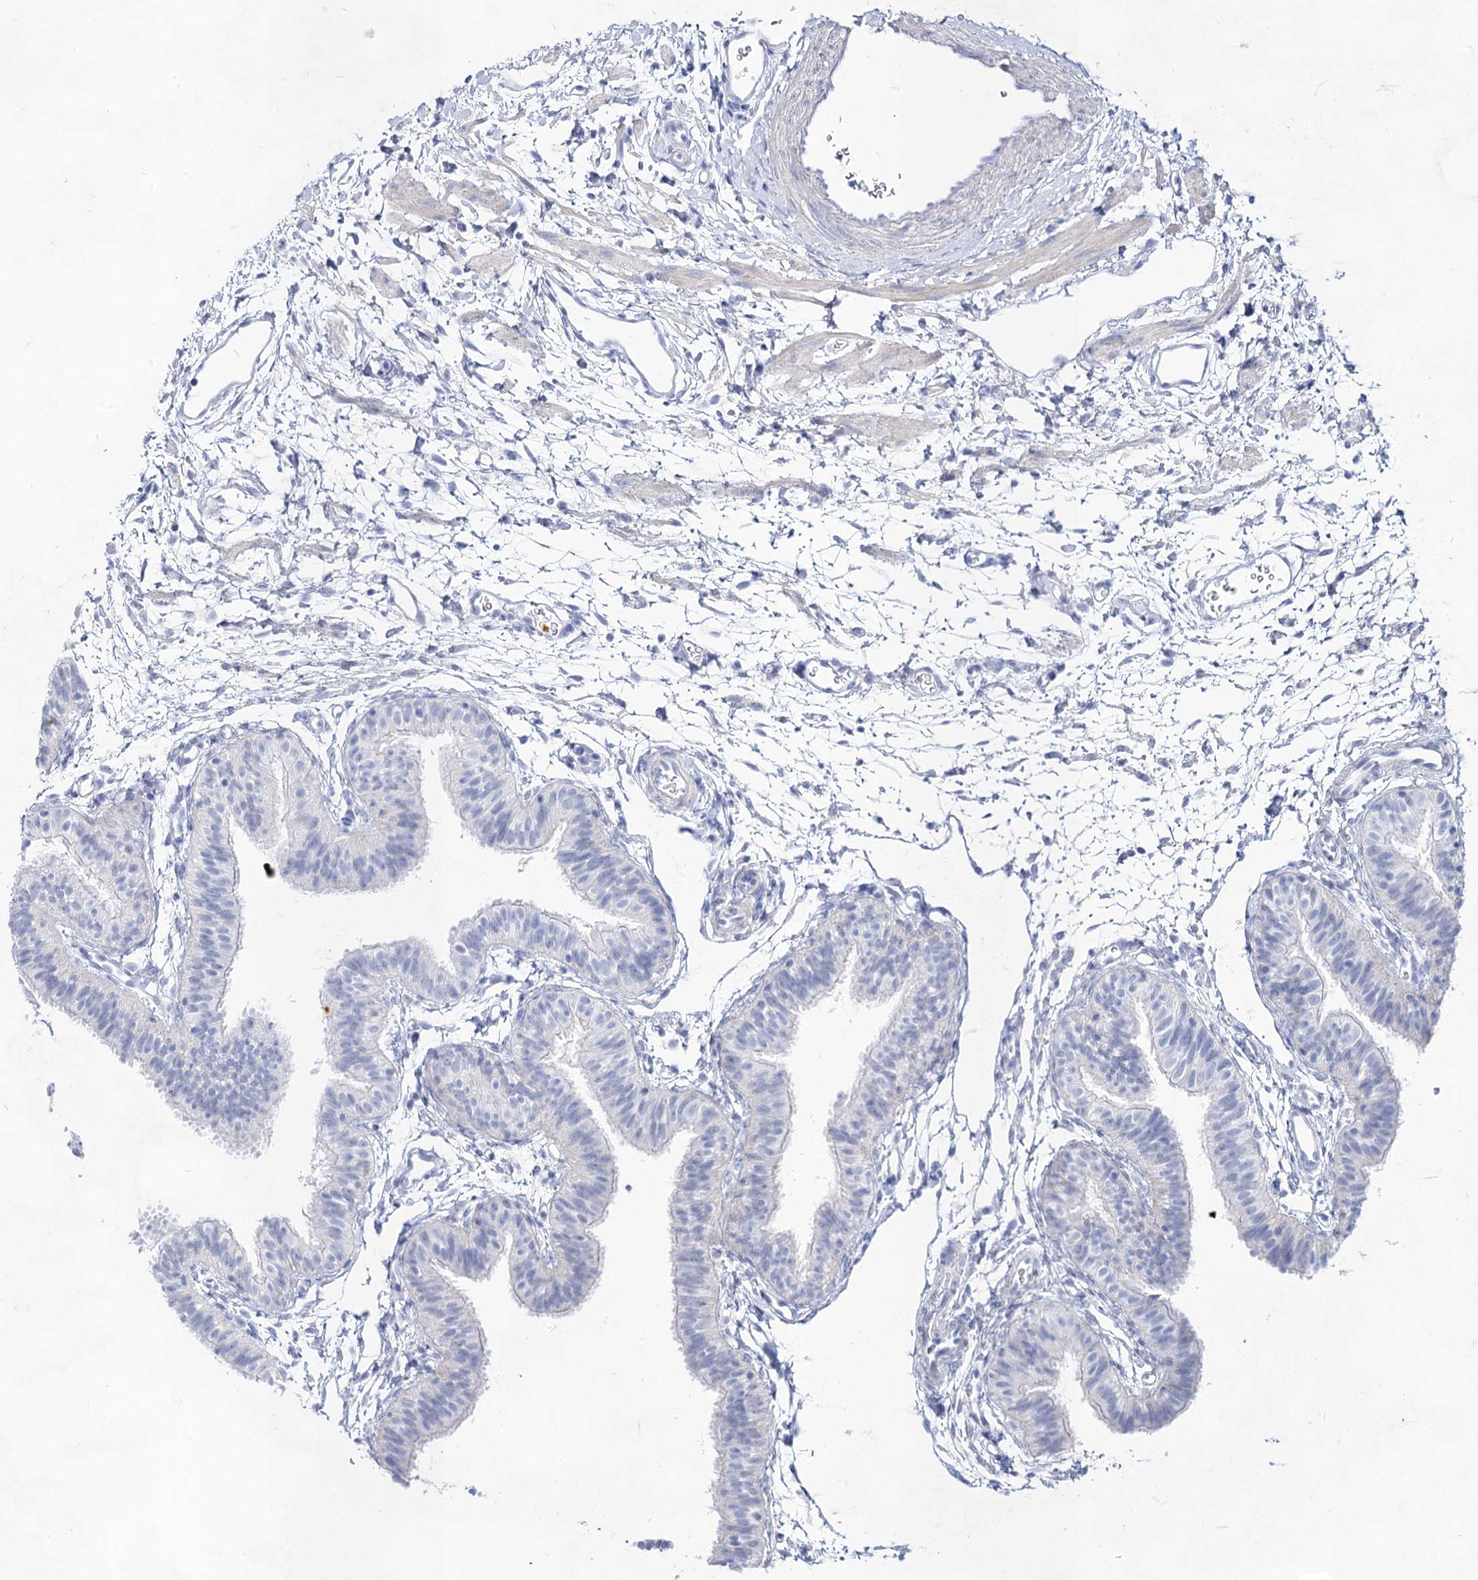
{"staining": {"intensity": "negative", "quantity": "none", "location": "none"}, "tissue": "fallopian tube", "cell_type": "Glandular cells", "image_type": "normal", "snomed": [{"axis": "morphology", "description": "Normal tissue, NOS"}, {"axis": "topography", "description": "Fallopian tube"}], "caption": "This is an IHC photomicrograph of unremarkable human fallopian tube. There is no expression in glandular cells.", "gene": "ACRV1", "patient": {"sex": "female", "age": 35}}